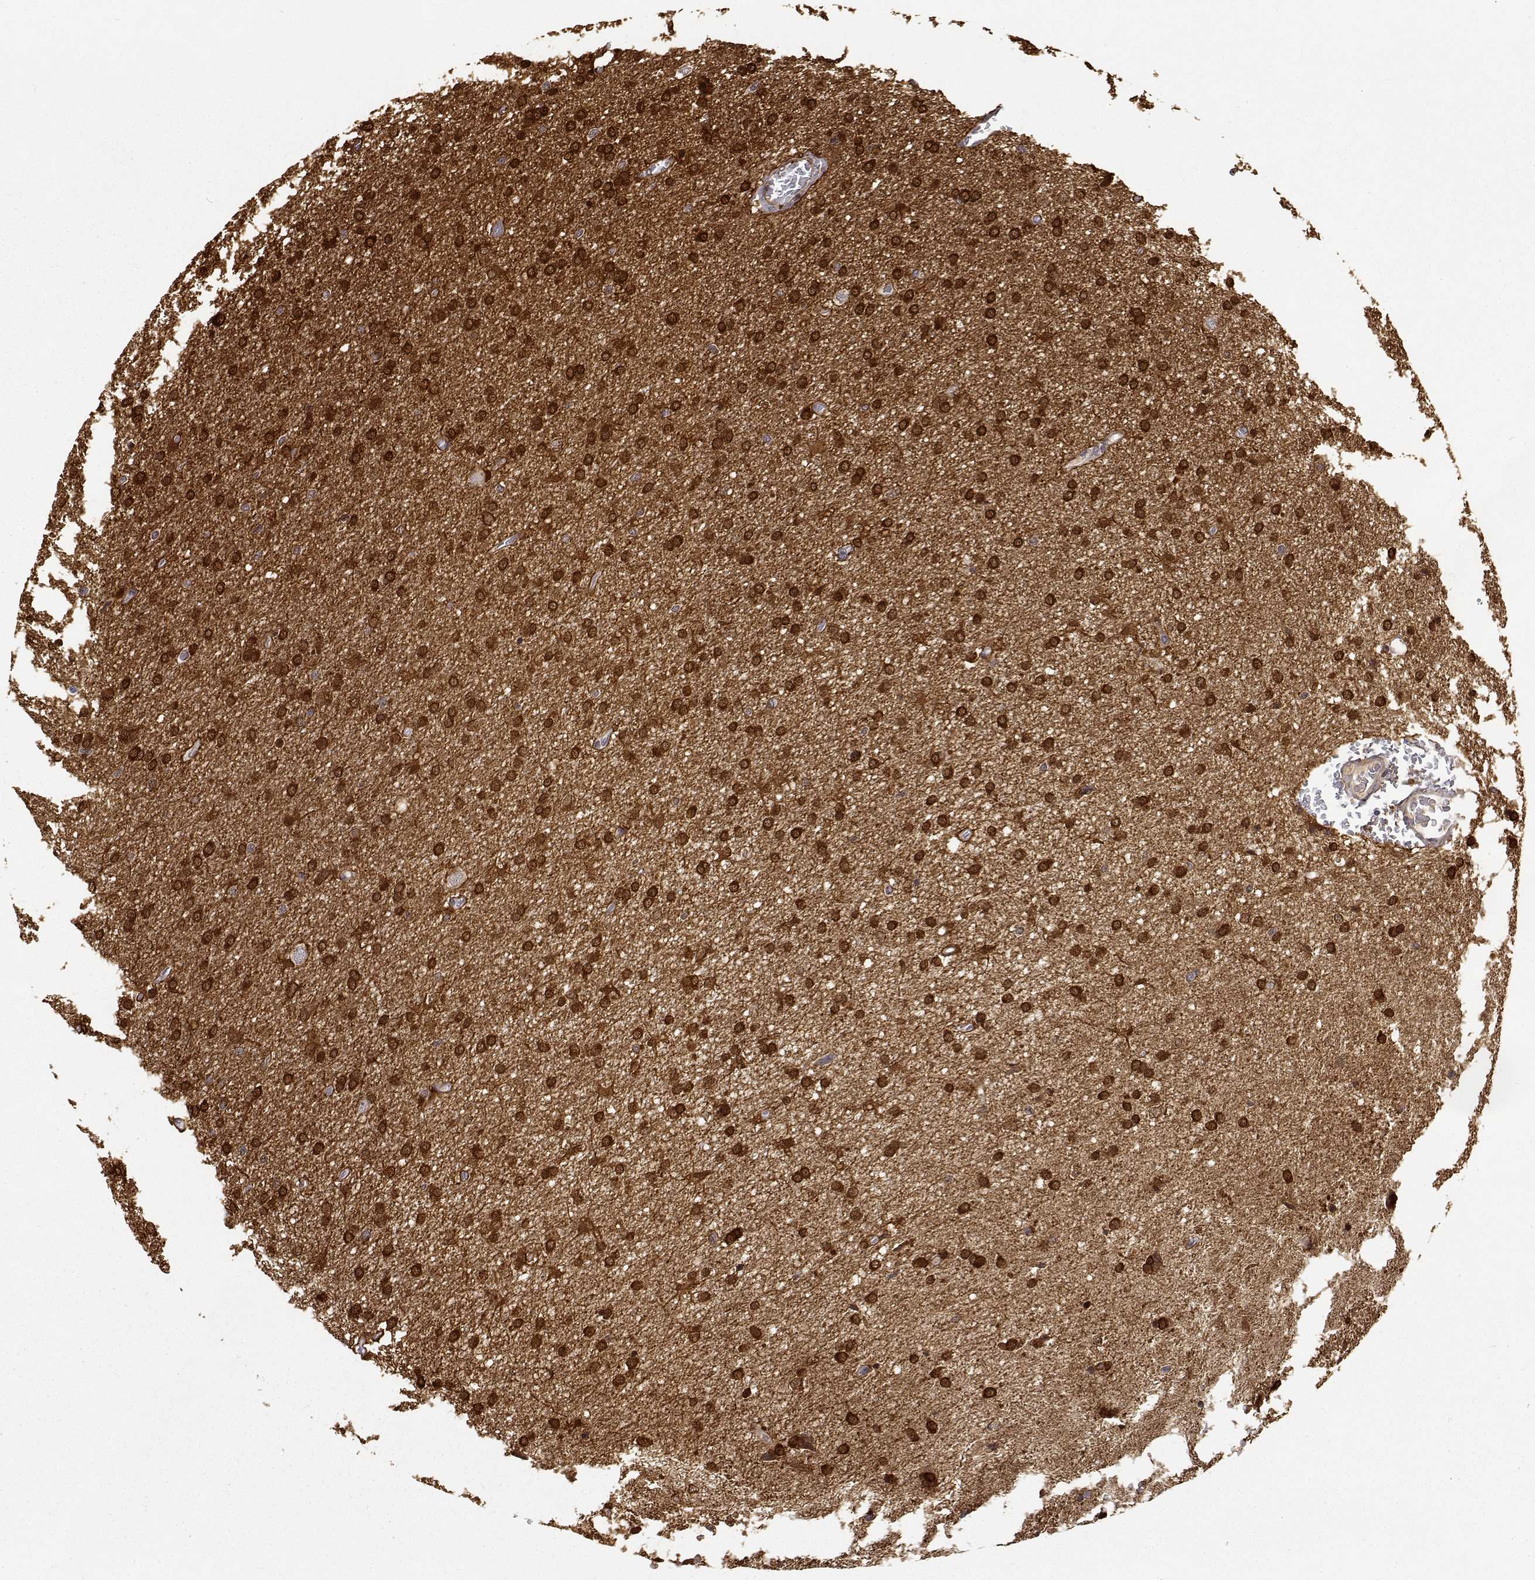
{"staining": {"intensity": "strong", "quantity": ">75%", "location": "cytoplasmic/membranous"}, "tissue": "glioma", "cell_type": "Tumor cells", "image_type": "cancer", "snomed": [{"axis": "morphology", "description": "Glioma, malignant, High grade"}, {"axis": "topography", "description": "Cerebral cortex"}], "caption": "Immunohistochemical staining of malignant glioma (high-grade) exhibits high levels of strong cytoplasmic/membranous positivity in approximately >75% of tumor cells. (Brightfield microscopy of DAB IHC at high magnification).", "gene": "PHGDH", "patient": {"sex": "male", "age": 70}}